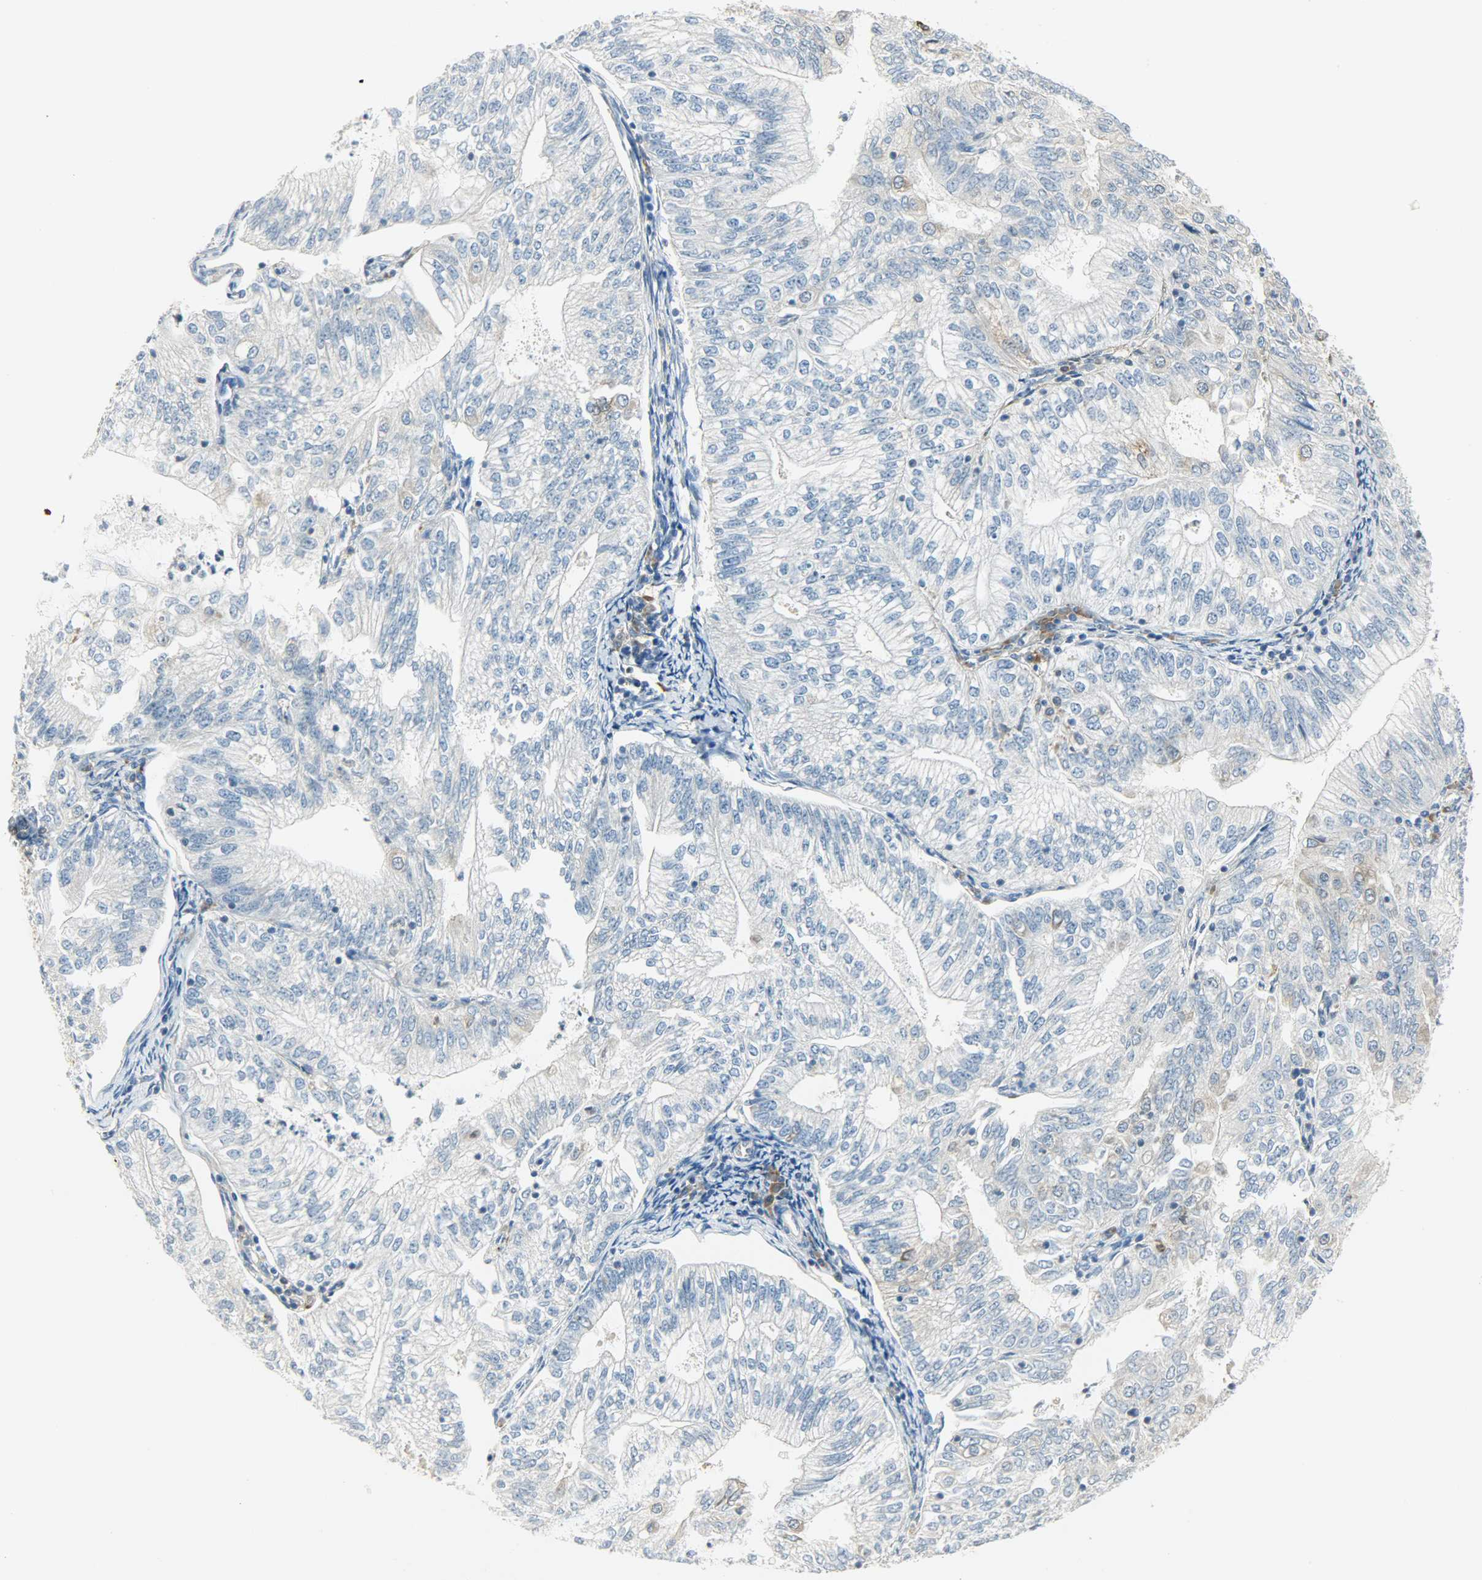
{"staining": {"intensity": "negative", "quantity": "none", "location": "none"}, "tissue": "endometrial cancer", "cell_type": "Tumor cells", "image_type": "cancer", "snomed": [{"axis": "morphology", "description": "Adenocarcinoma, NOS"}, {"axis": "topography", "description": "Endometrium"}], "caption": "A high-resolution histopathology image shows immunohistochemistry (IHC) staining of endometrial cancer (adenocarcinoma), which demonstrates no significant expression in tumor cells. (DAB immunohistochemistry (IHC), high magnification).", "gene": "WARS1", "patient": {"sex": "female", "age": 69}}